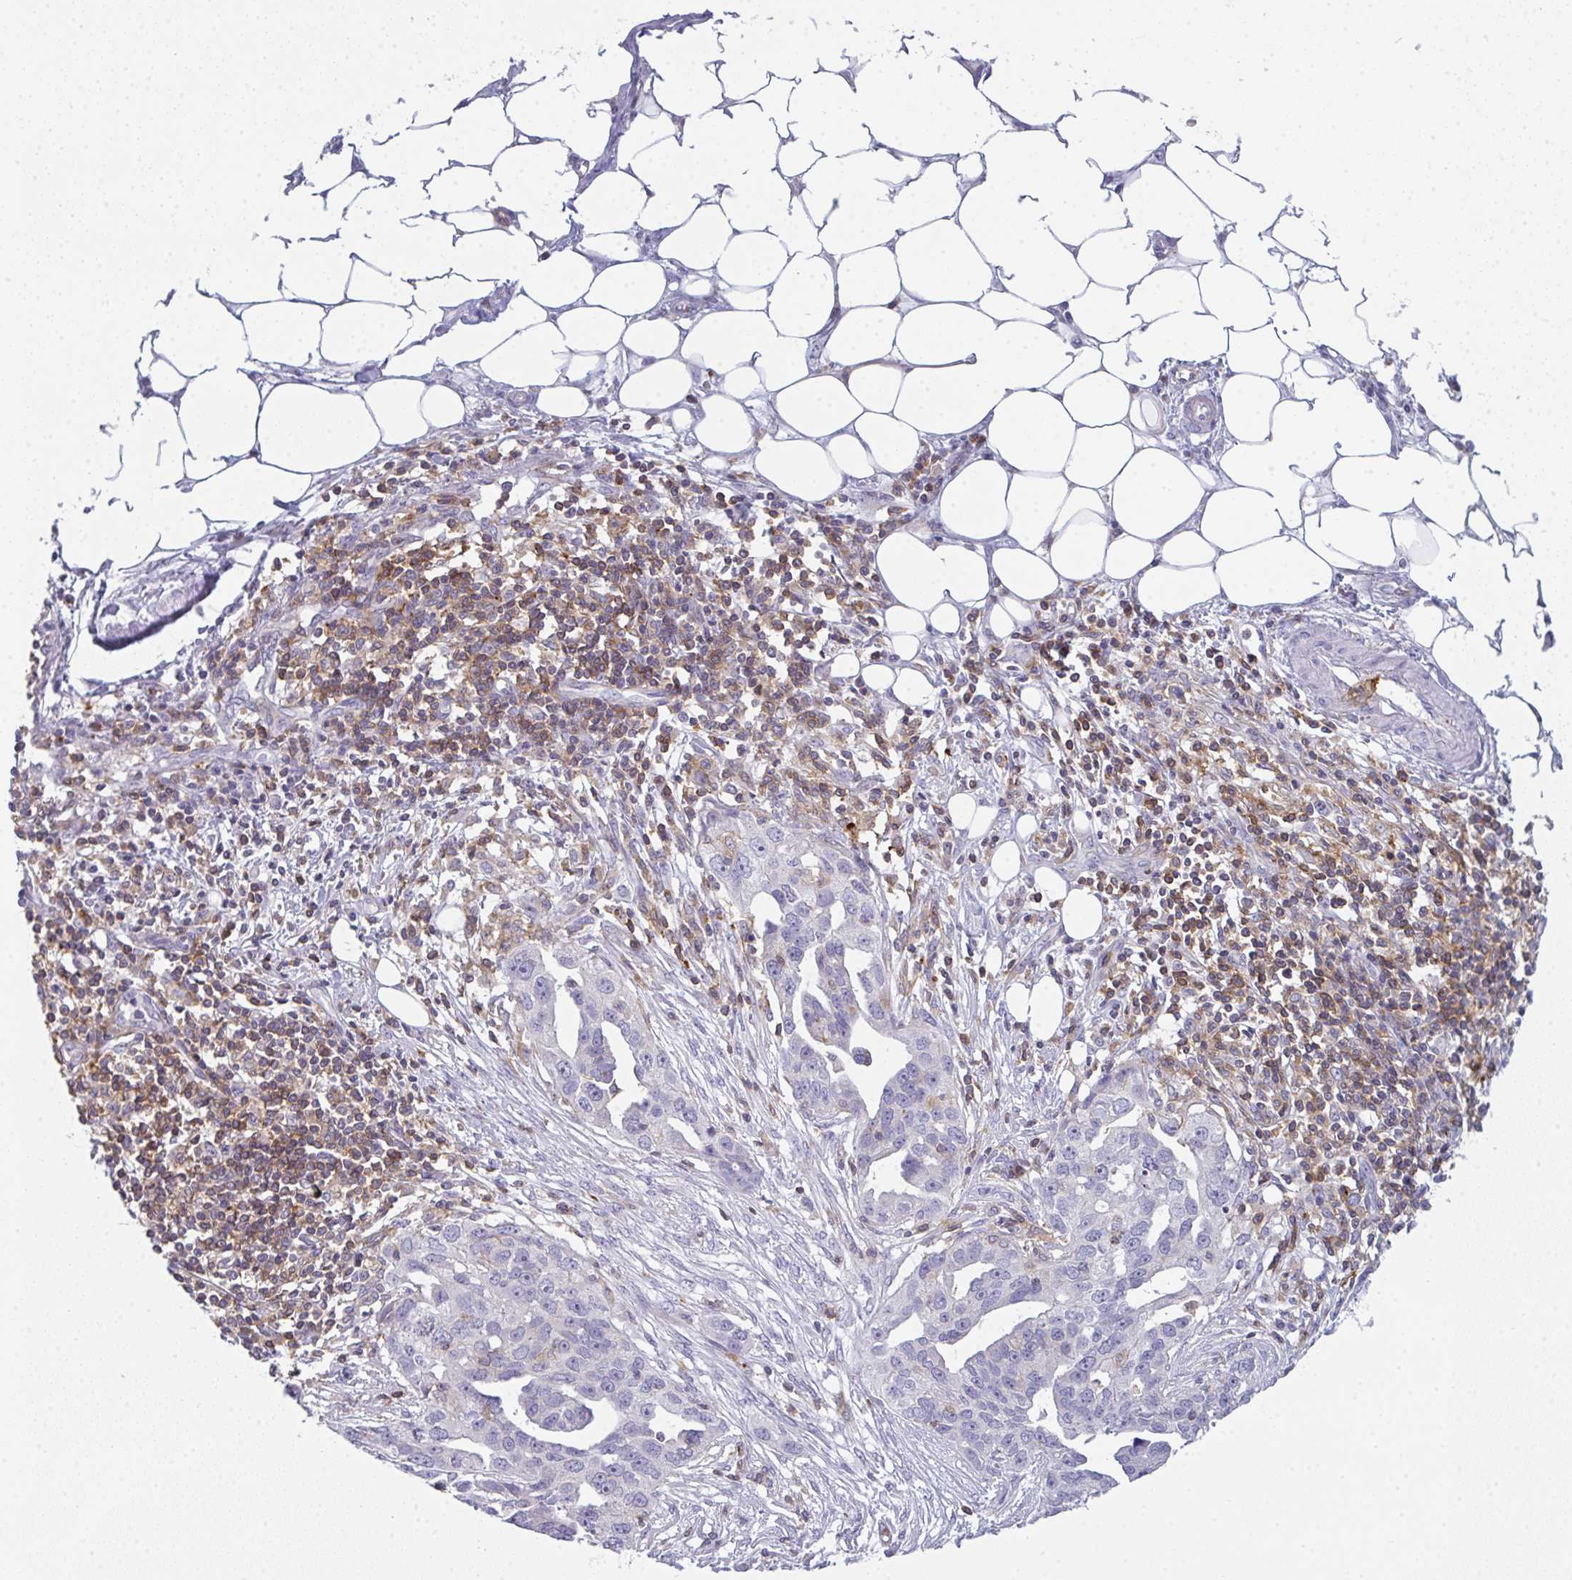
{"staining": {"intensity": "negative", "quantity": "none", "location": "none"}, "tissue": "ovarian cancer", "cell_type": "Tumor cells", "image_type": "cancer", "snomed": [{"axis": "morphology", "description": "Carcinoma, endometroid"}, {"axis": "morphology", "description": "Cystadenocarcinoma, serous, NOS"}, {"axis": "topography", "description": "Ovary"}], "caption": "Micrograph shows no significant protein positivity in tumor cells of serous cystadenocarcinoma (ovarian).", "gene": "CD80", "patient": {"sex": "female", "age": 45}}